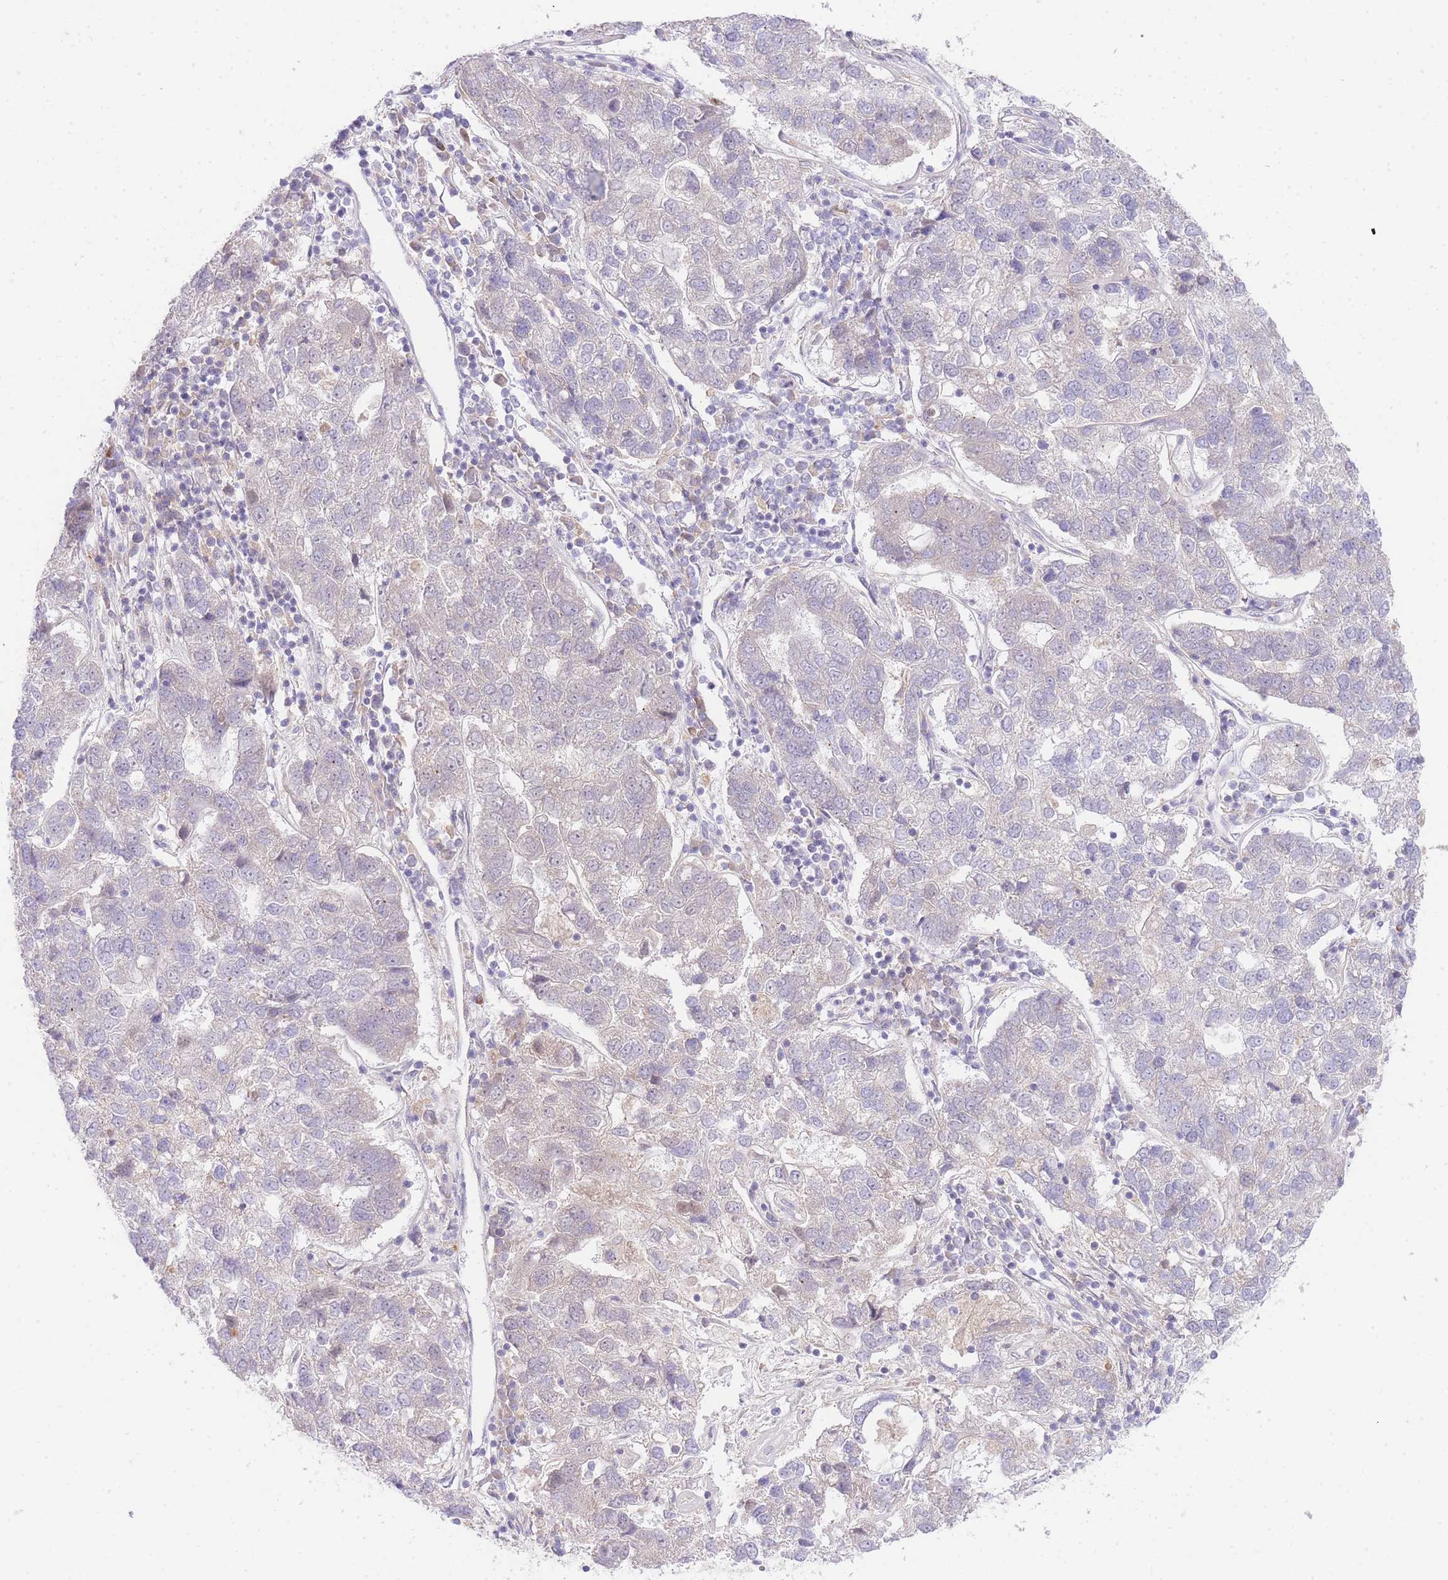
{"staining": {"intensity": "negative", "quantity": "none", "location": "none"}, "tissue": "pancreatic cancer", "cell_type": "Tumor cells", "image_type": "cancer", "snomed": [{"axis": "morphology", "description": "Adenocarcinoma, NOS"}, {"axis": "topography", "description": "Pancreas"}], "caption": "Photomicrograph shows no protein expression in tumor cells of pancreatic adenocarcinoma tissue.", "gene": "SLC25A33", "patient": {"sex": "female", "age": 61}}